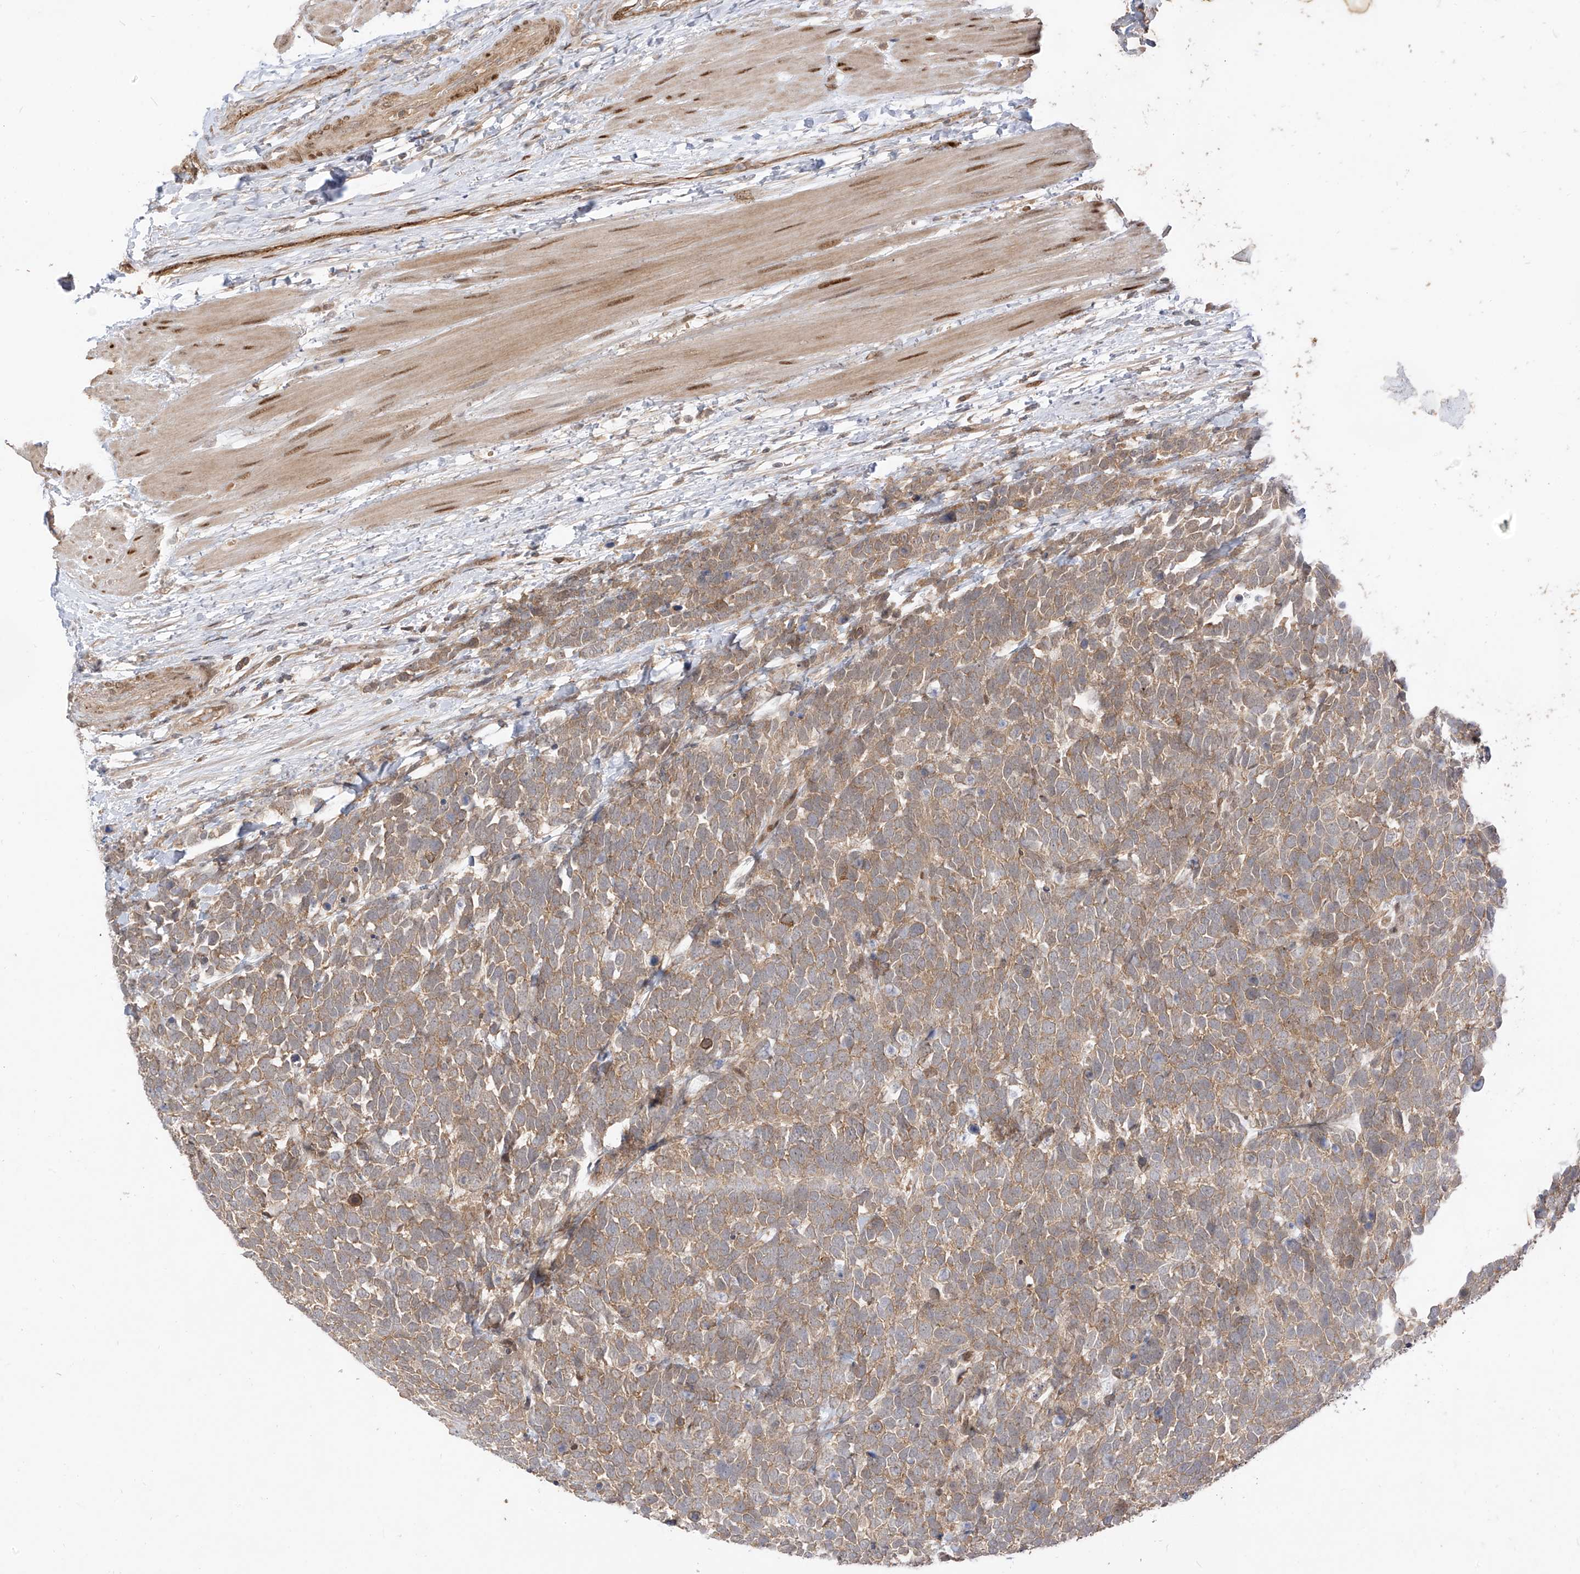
{"staining": {"intensity": "moderate", "quantity": "25%-75%", "location": "cytoplasmic/membranous"}, "tissue": "urothelial cancer", "cell_type": "Tumor cells", "image_type": "cancer", "snomed": [{"axis": "morphology", "description": "Urothelial carcinoma, High grade"}, {"axis": "topography", "description": "Urinary bladder"}], "caption": "The image shows immunohistochemical staining of urothelial cancer. There is moderate cytoplasmic/membranous expression is identified in about 25%-75% of tumor cells. (Brightfield microscopy of DAB IHC at high magnification).", "gene": "MRTFA", "patient": {"sex": "female", "age": 82}}